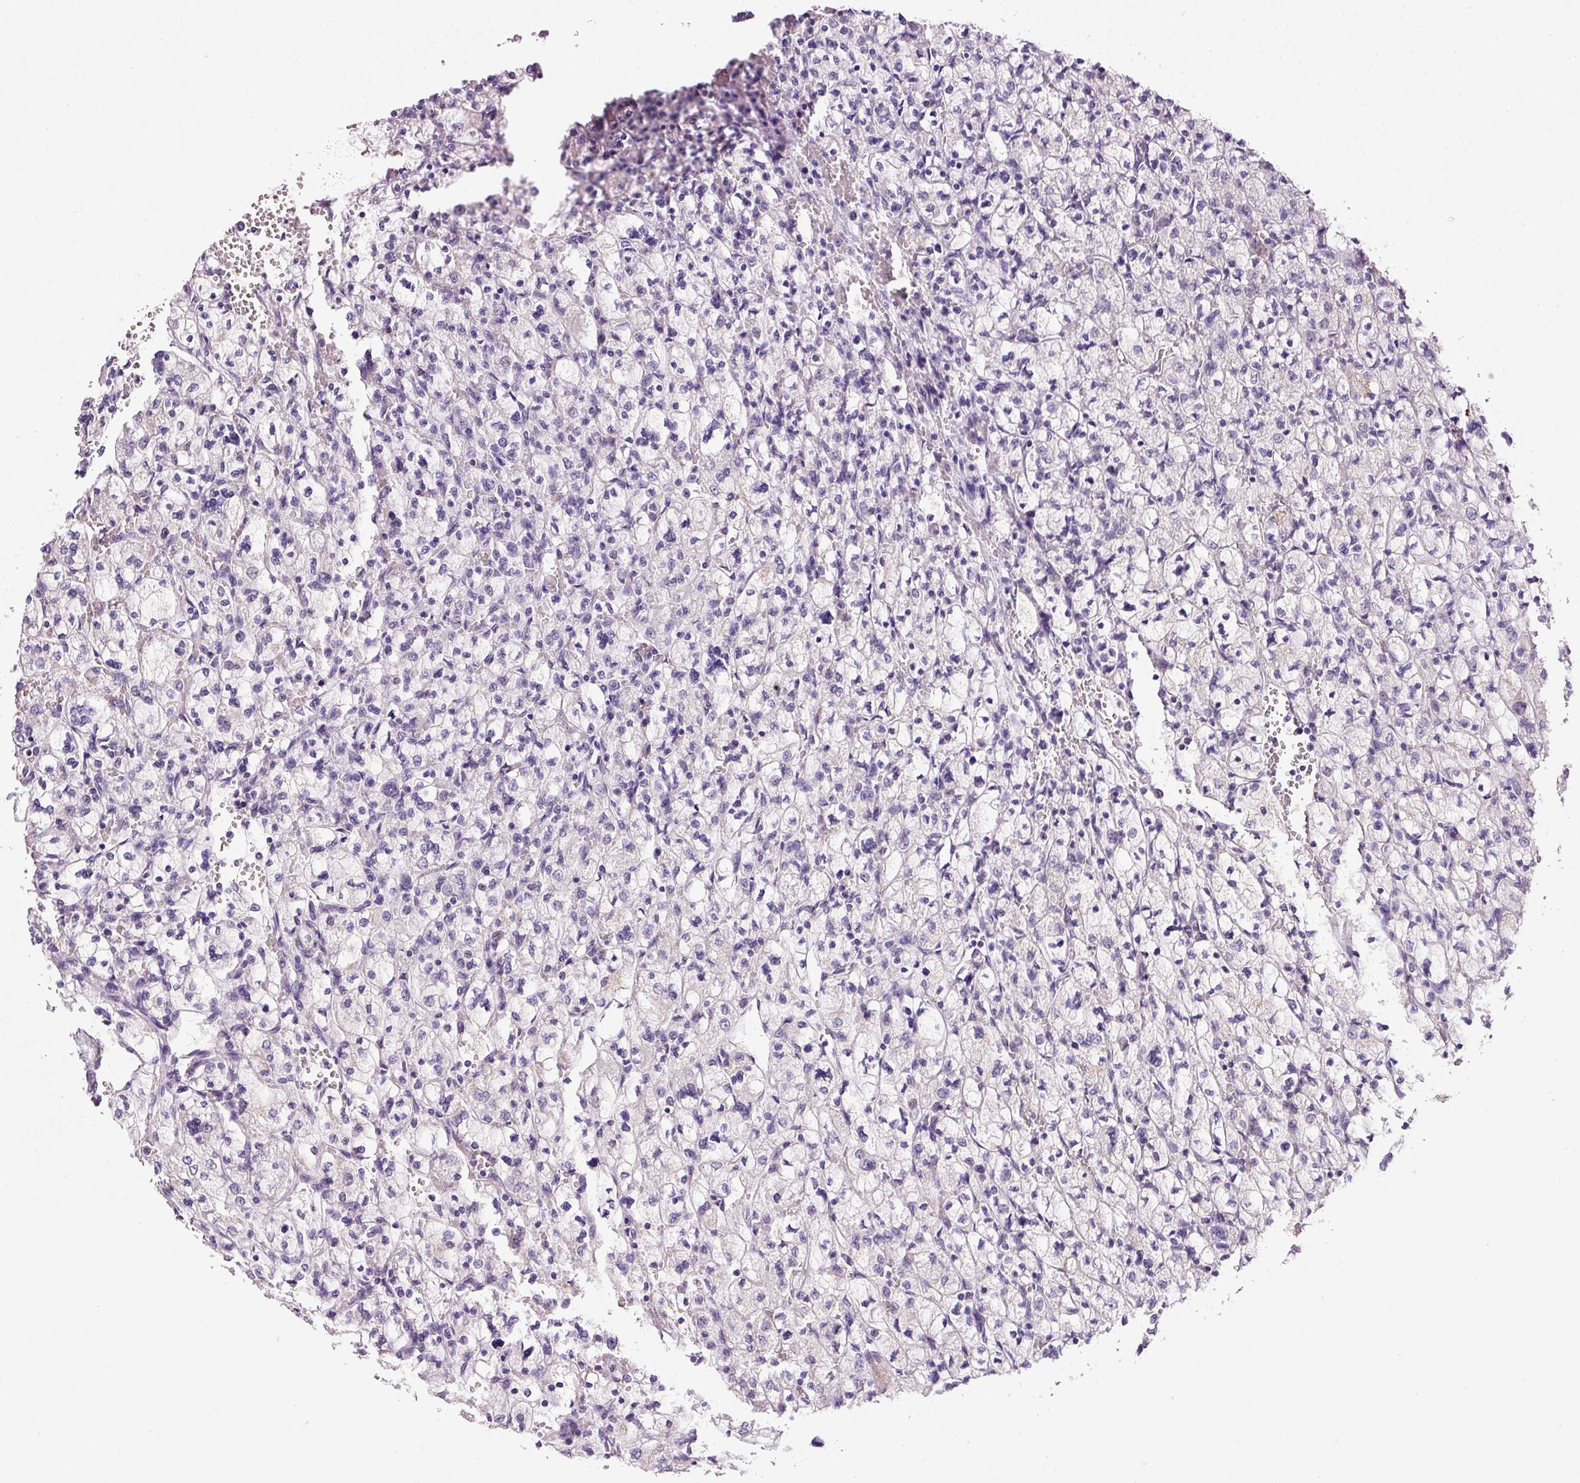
{"staining": {"intensity": "negative", "quantity": "none", "location": "none"}, "tissue": "renal cancer", "cell_type": "Tumor cells", "image_type": "cancer", "snomed": [{"axis": "morphology", "description": "Adenocarcinoma, NOS"}, {"axis": "topography", "description": "Kidney"}], "caption": "High power microscopy image of an immunohistochemistry (IHC) micrograph of adenocarcinoma (renal), revealing no significant positivity in tumor cells.", "gene": "TMEM37", "patient": {"sex": "female", "age": 83}}